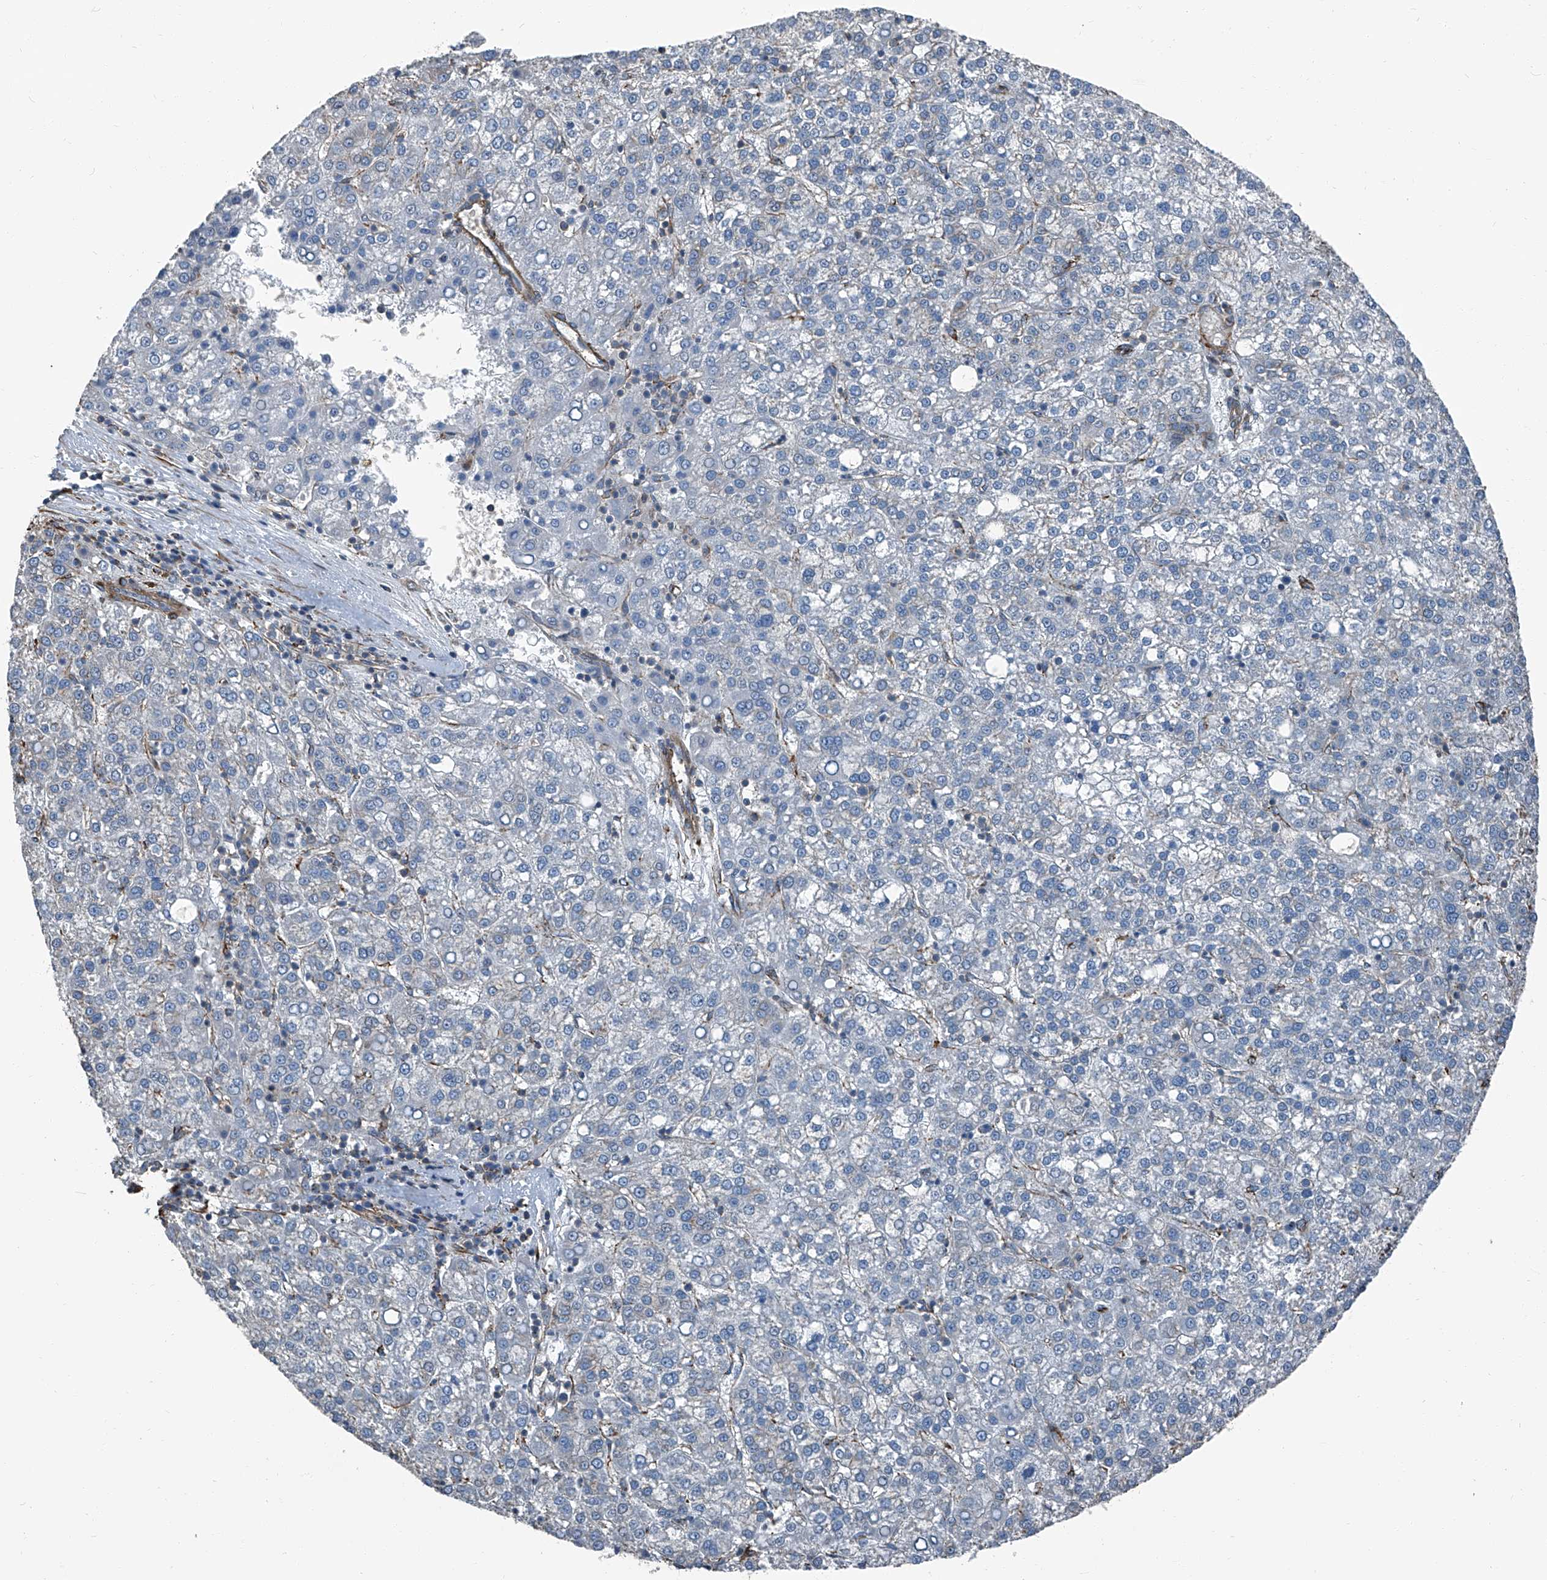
{"staining": {"intensity": "negative", "quantity": "none", "location": "none"}, "tissue": "liver cancer", "cell_type": "Tumor cells", "image_type": "cancer", "snomed": [{"axis": "morphology", "description": "Carcinoma, Hepatocellular, NOS"}, {"axis": "topography", "description": "Liver"}], "caption": "A micrograph of human liver hepatocellular carcinoma is negative for staining in tumor cells.", "gene": "SEPTIN7", "patient": {"sex": "female", "age": 58}}